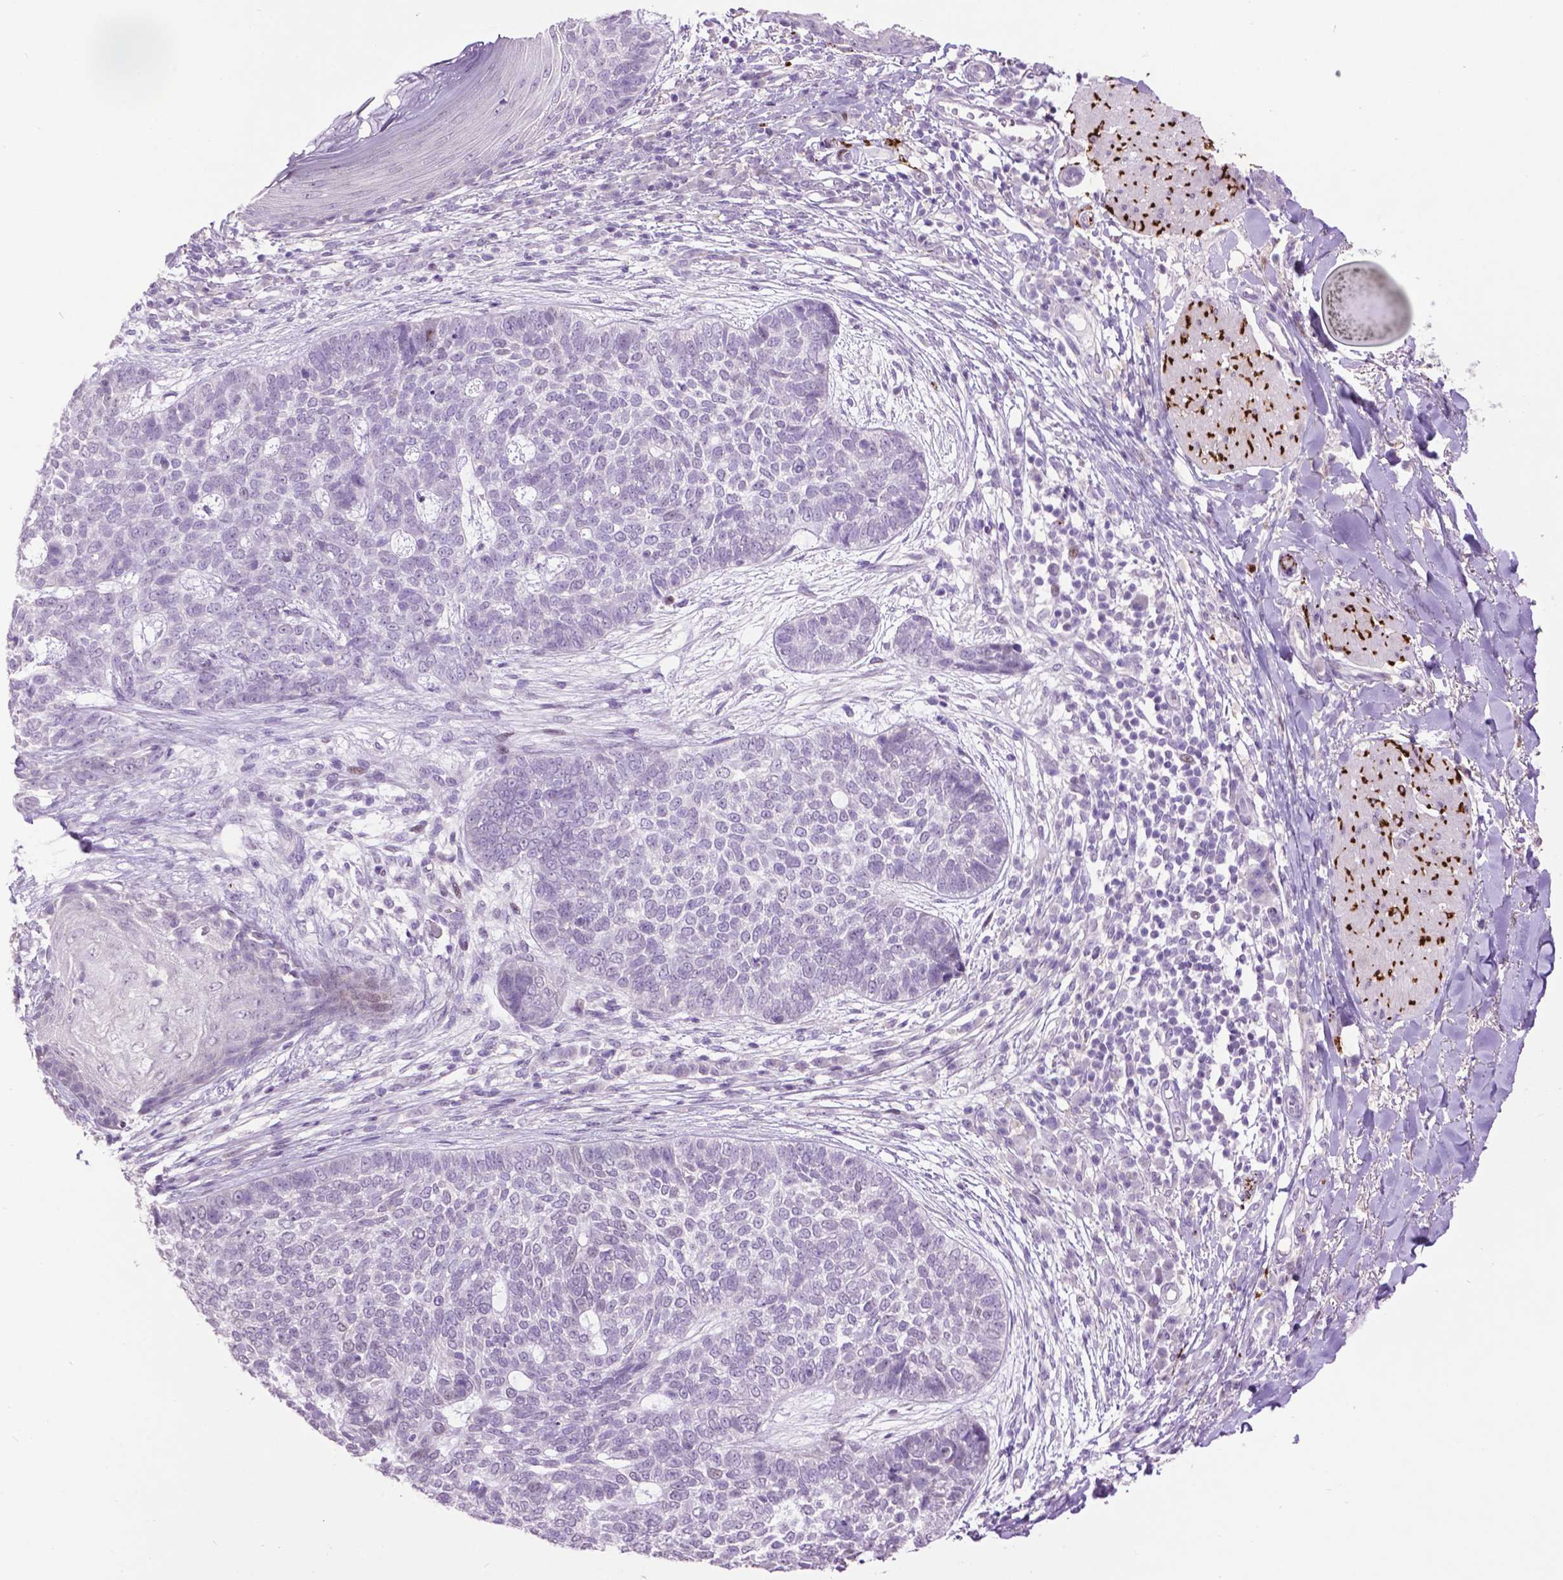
{"staining": {"intensity": "negative", "quantity": "none", "location": "none"}, "tissue": "skin cancer", "cell_type": "Tumor cells", "image_type": "cancer", "snomed": [{"axis": "morphology", "description": "Basal cell carcinoma"}, {"axis": "topography", "description": "Skin"}], "caption": "Photomicrograph shows no protein positivity in tumor cells of basal cell carcinoma (skin) tissue.", "gene": "TH", "patient": {"sex": "female", "age": 69}}